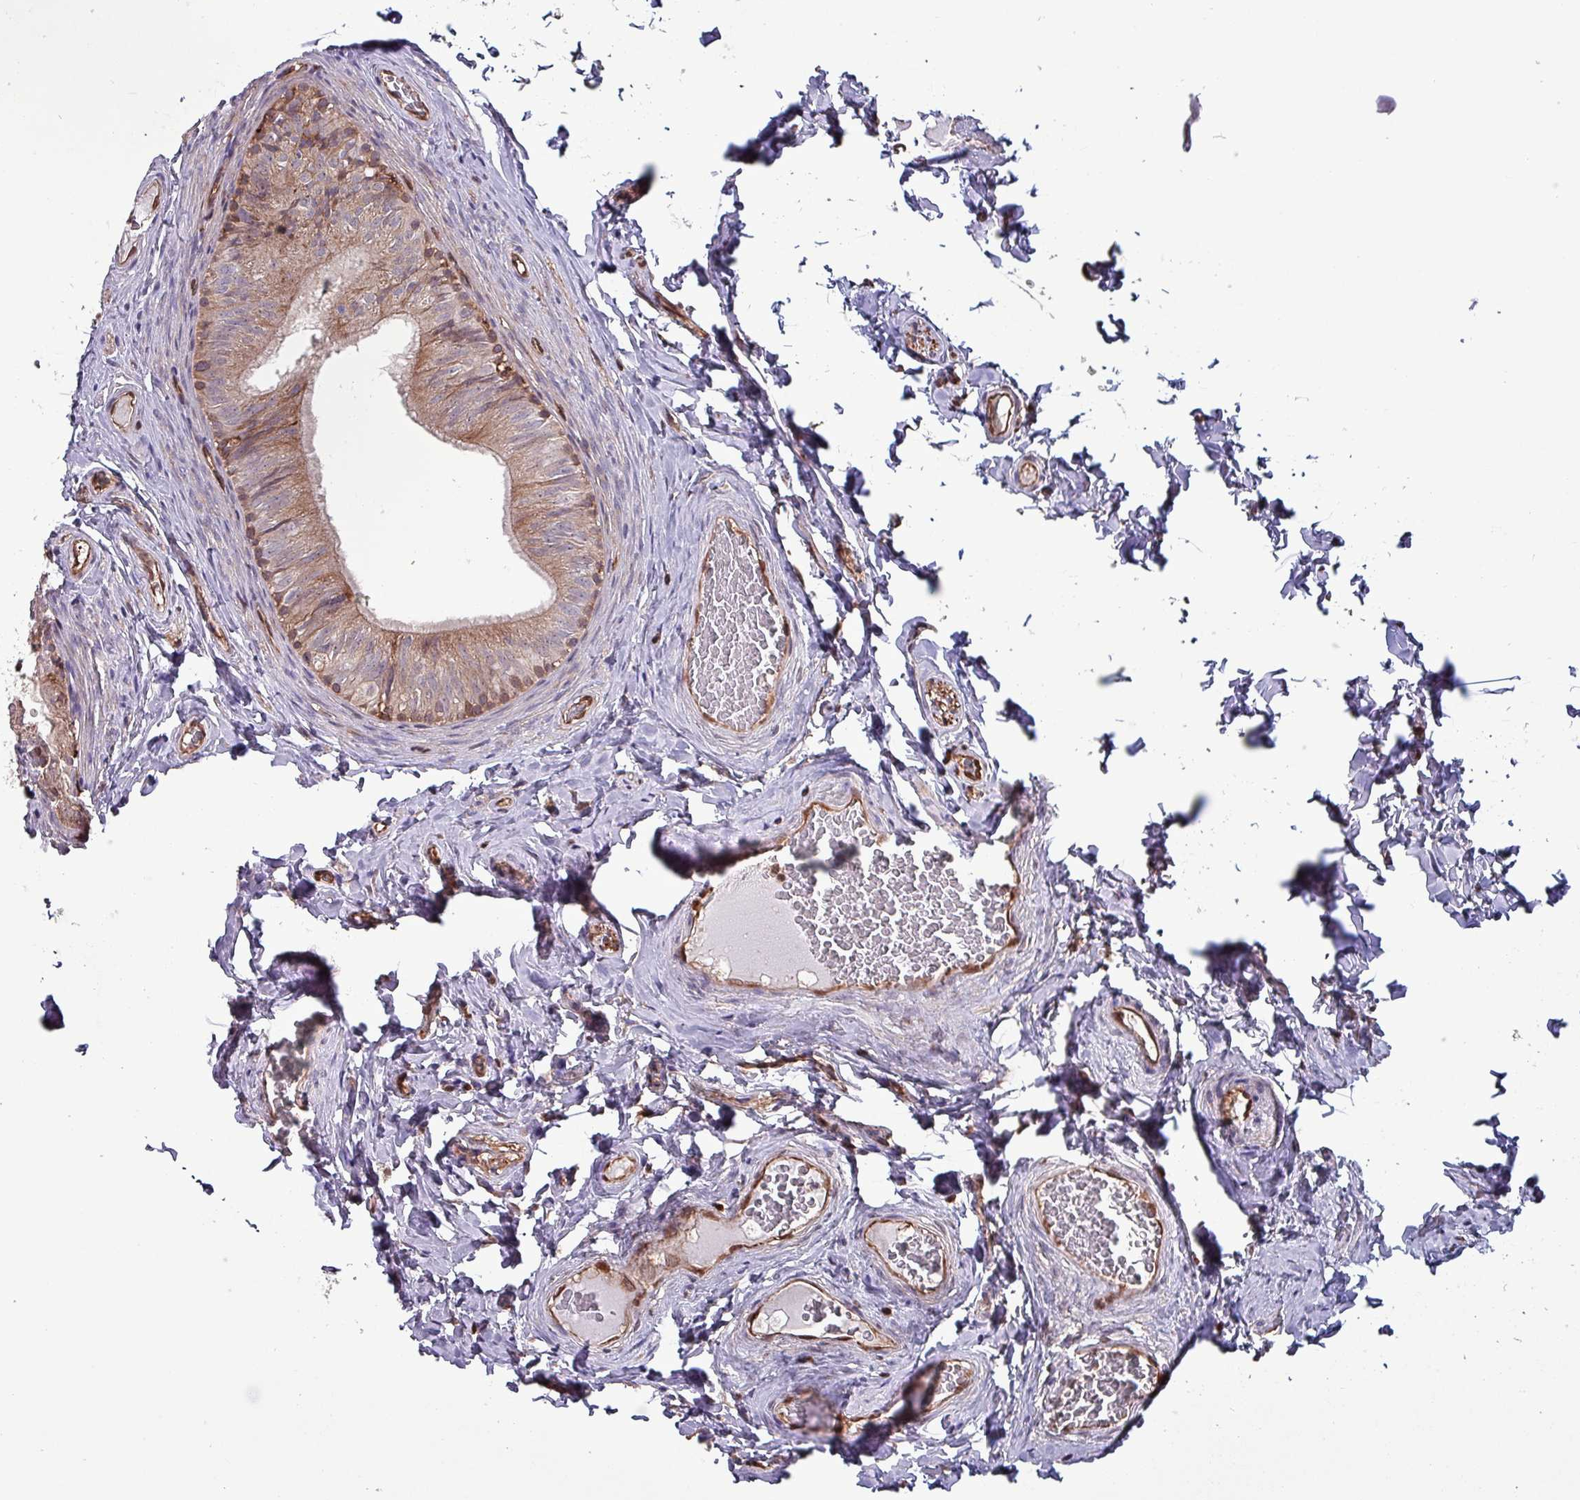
{"staining": {"intensity": "moderate", "quantity": ">75%", "location": "cytoplasmic/membranous,nuclear"}, "tissue": "epididymis", "cell_type": "Glandular cells", "image_type": "normal", "snomed": [{"axis": "morphology", "description": "Normal tissue, NOS"}, {"axis": "topography", "description": "Epididymis"}], "caption": "Immunohistochemistry (IHC) staining of unremarkable epididymis, which displays medium levels of moderate cytoplasmic/membranous,nuclear staining in approximately >75% of glandular cells indicating moderate cytoplasmic/membranous,nuclear protein positivity. The staining was performed using DAB (3,3'-diaminobenzidine) (brown) for protein detection and nuclei were counterstained in hematoxylin (blue).", "gene": "PSMB8", "patient": {"sex": "male", "age": 34}}